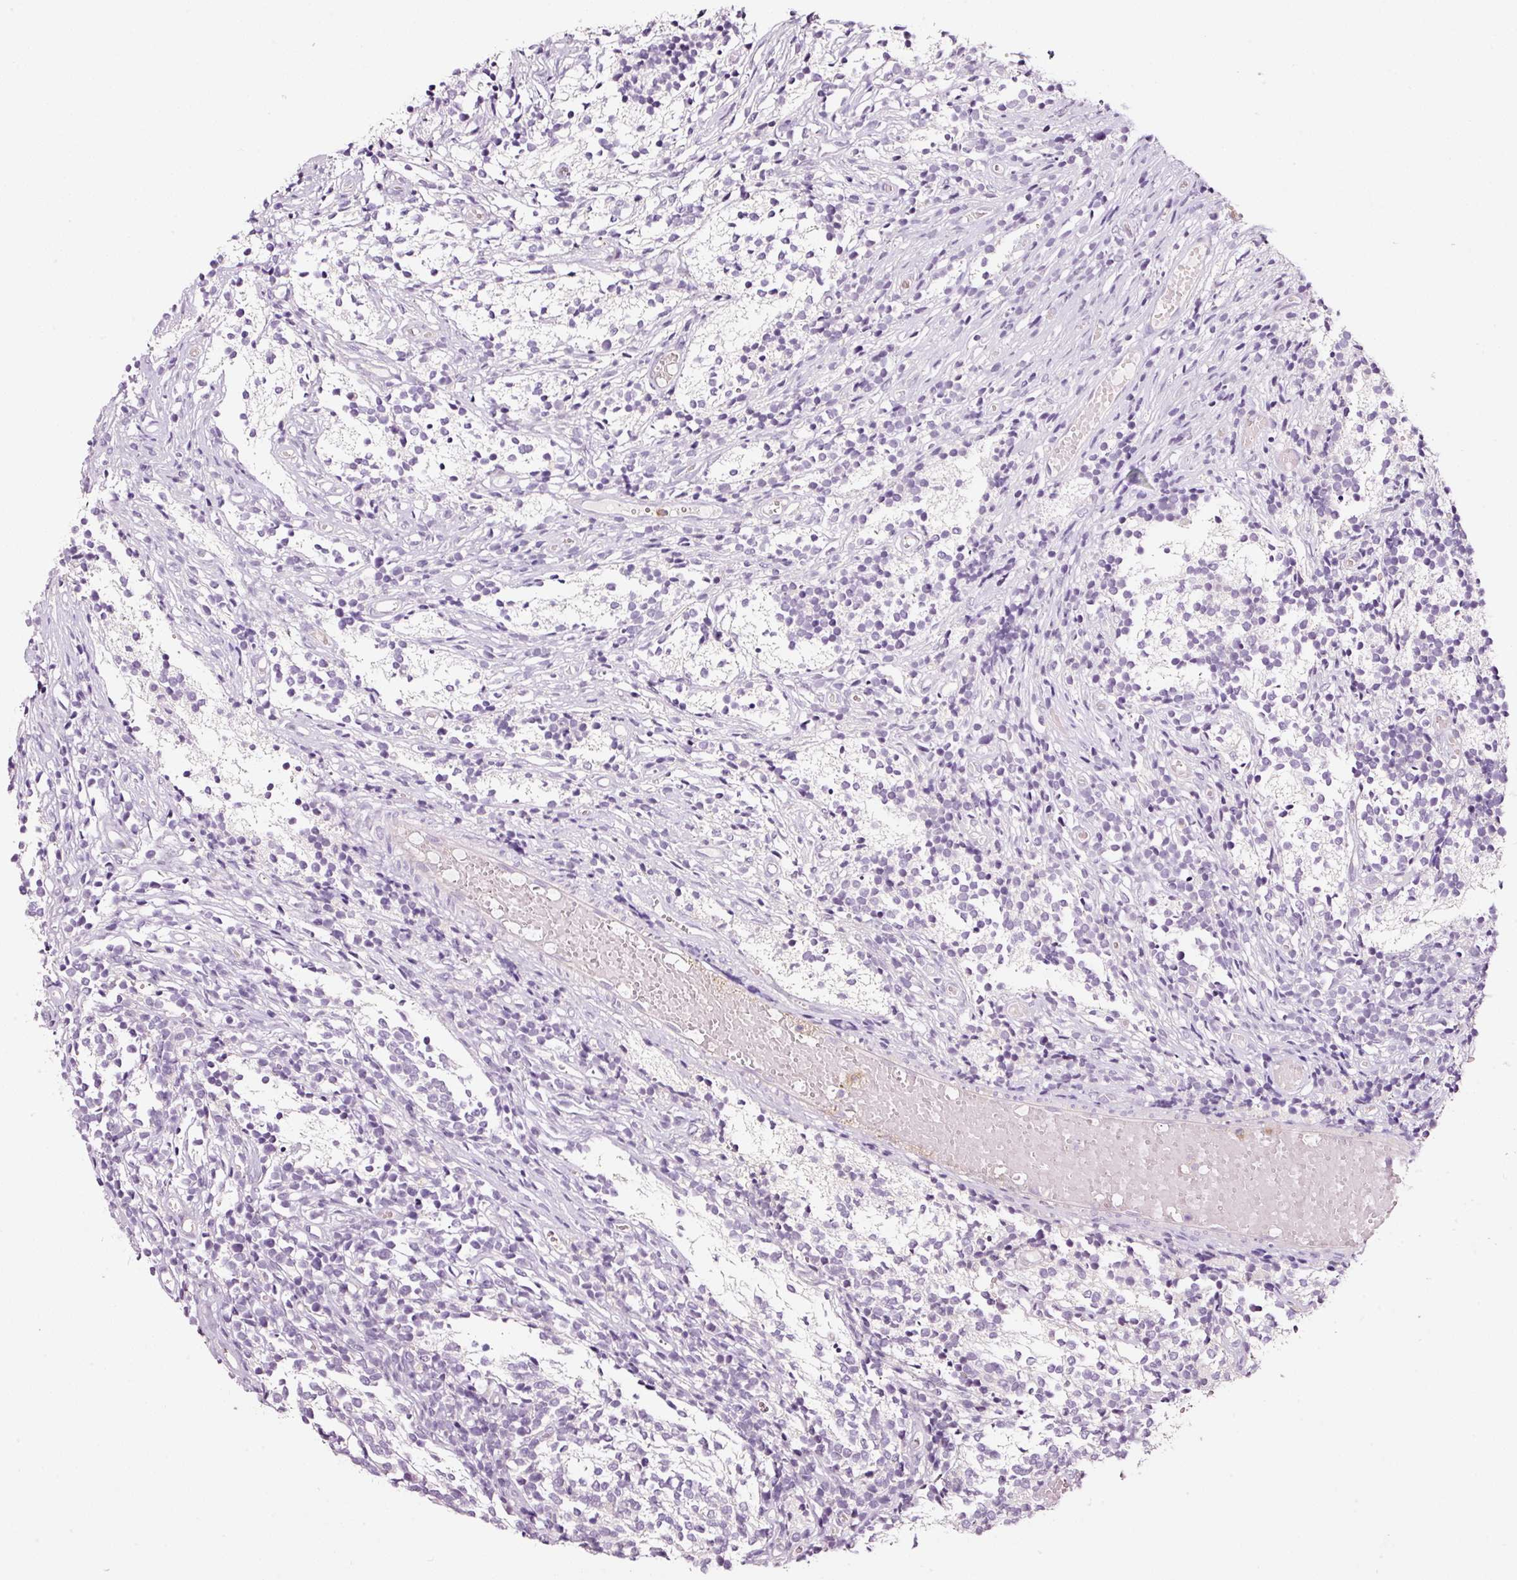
{"staining": {"intensity": "negative", "quantity": "none", "location": "none"}, "tissue": "glioma", "cell_type": "Tumor cells", "image_type": "cancer", "snomed": [{"axis": "morphology", "description": "Glioma, malignant, Low grade"}, {"axis": "topography", "description": "Brain"}], "caption": "Tumor cells are negative for brown protein staining in low-grade glioma (malignant).", "gene": "ABCB4", "patient": {"sex": "female", "age": 1}}